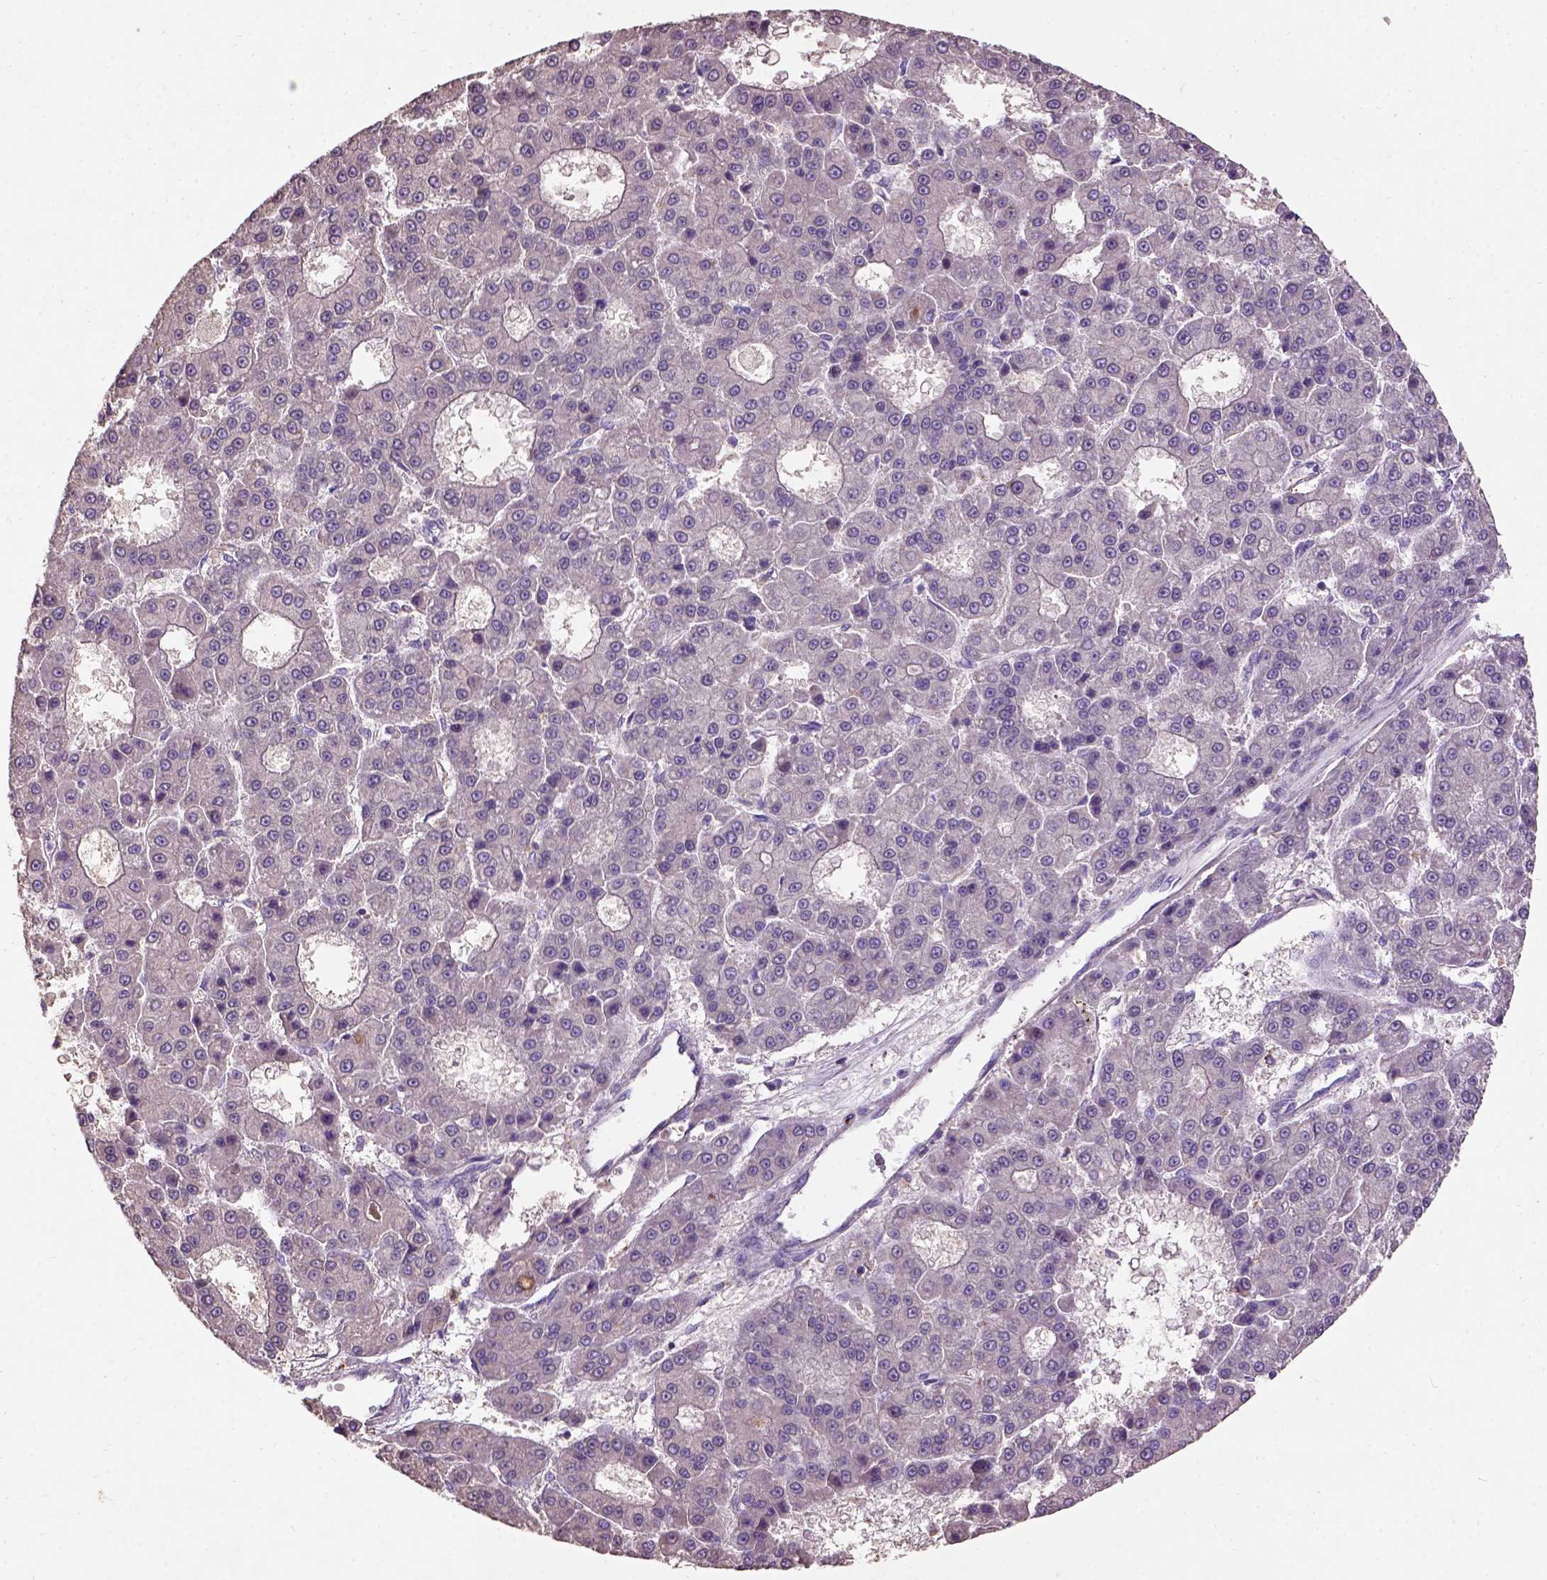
{"staining": {"intensity": "negative", "quantity": "none", "location": "none"}, "tissue": "liver cancer", "cell_type": "Tumor cells", "image_type": "cancer", "snomed": [{"axis": "morphology", "description": "Carcinoma, Hepatocellular, NOS"}, {"axis": "topography", "description": "Liver"}], "caption": "High power microscopy histopathology image of an immunohistochemistry micrograph of liver hepatocellular carcinoma, revealing no significant positivity in tumor cells.", "gene": "KBTBD8", "patient": {"sex": "male", "age": 70}}